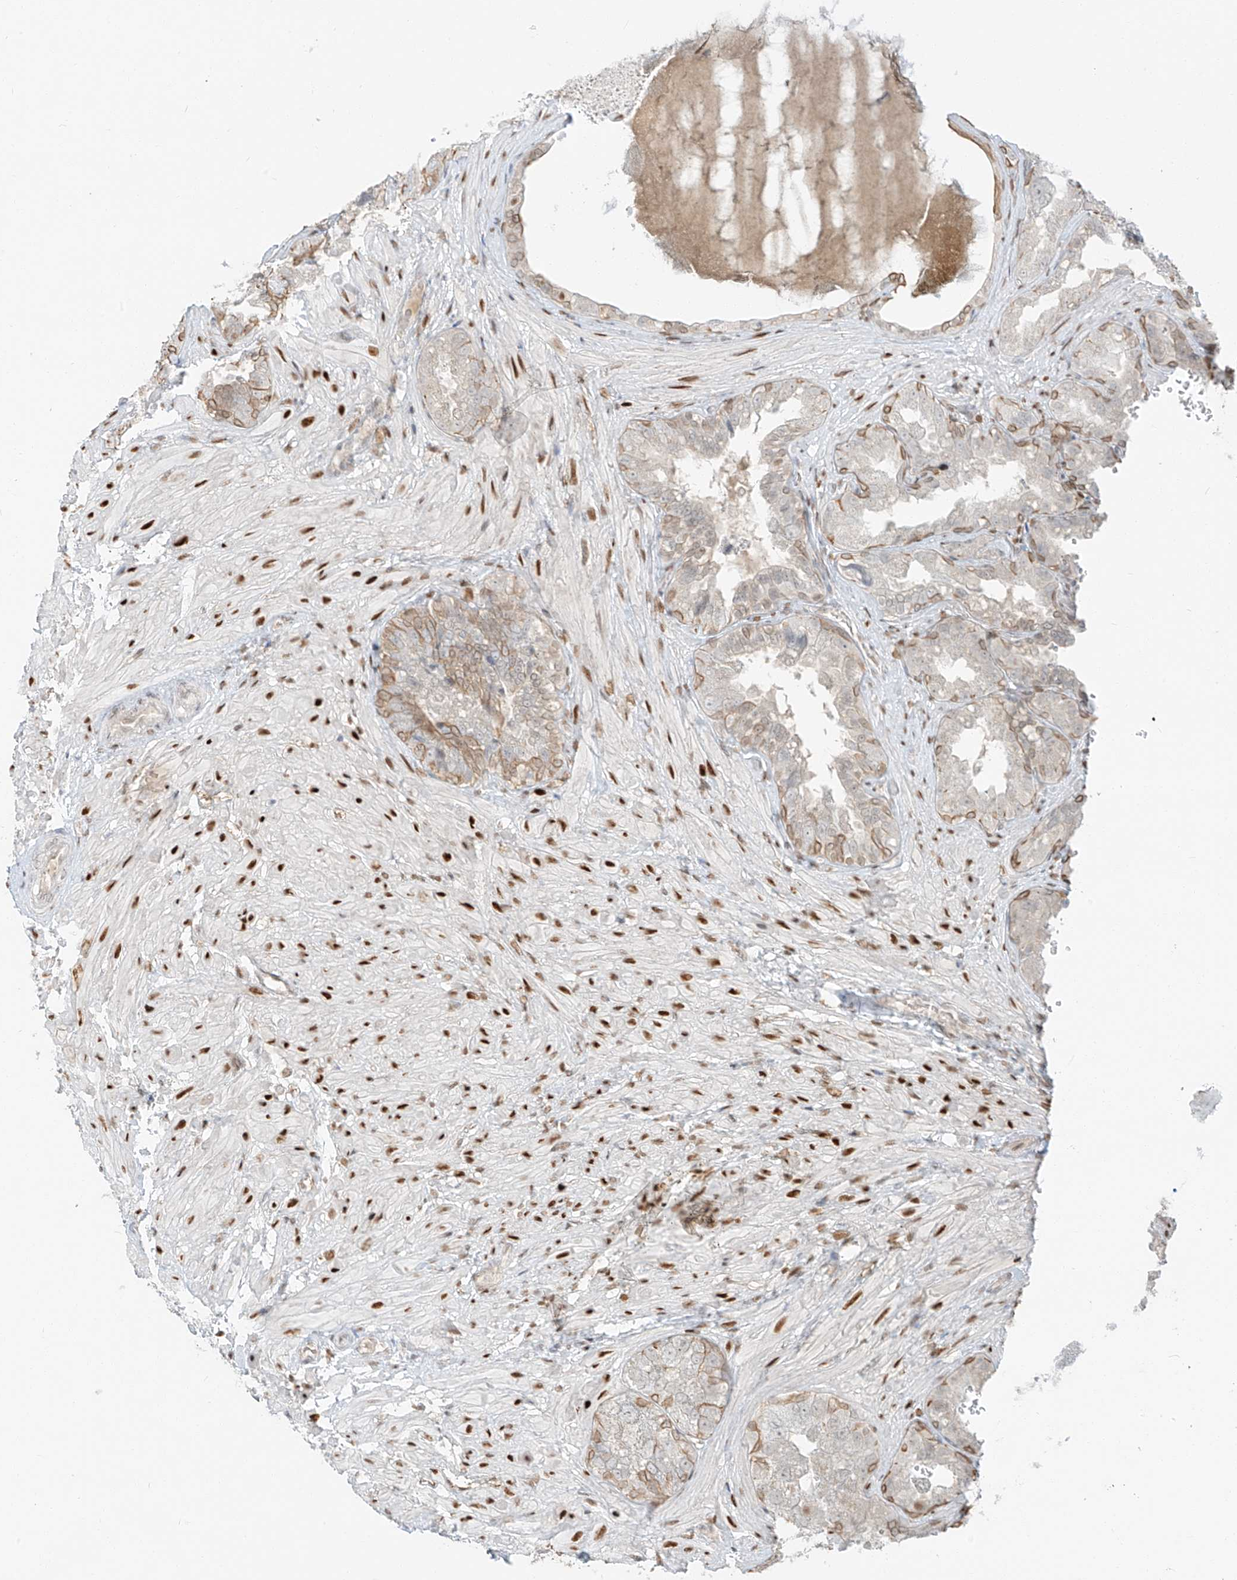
{"staining": {"intensity": "moderate", "quantity": "<25%", "location": "cytoplasmic/membranous"}, "tissue": "seminal vesicle", "cell_type": "Glandular cells", "image_type": "normal", "snomed": [{"axis": "morphology", "description": "Normal tissue, NOS"}, {"axis": "topography", "description": "Seminal veicle"}, {"axis": "topography", "description": "Peripheral nerve tissue"}], "caption": "Immunohistochemical staining of unremarkable human seminal vesicle demonstrates low levels of moderate cytoplasmic/membranous staining in approximately <25% of glandular cells.", "gene": "ZNF774", "patient": {"sex": "male", "age": 63}}